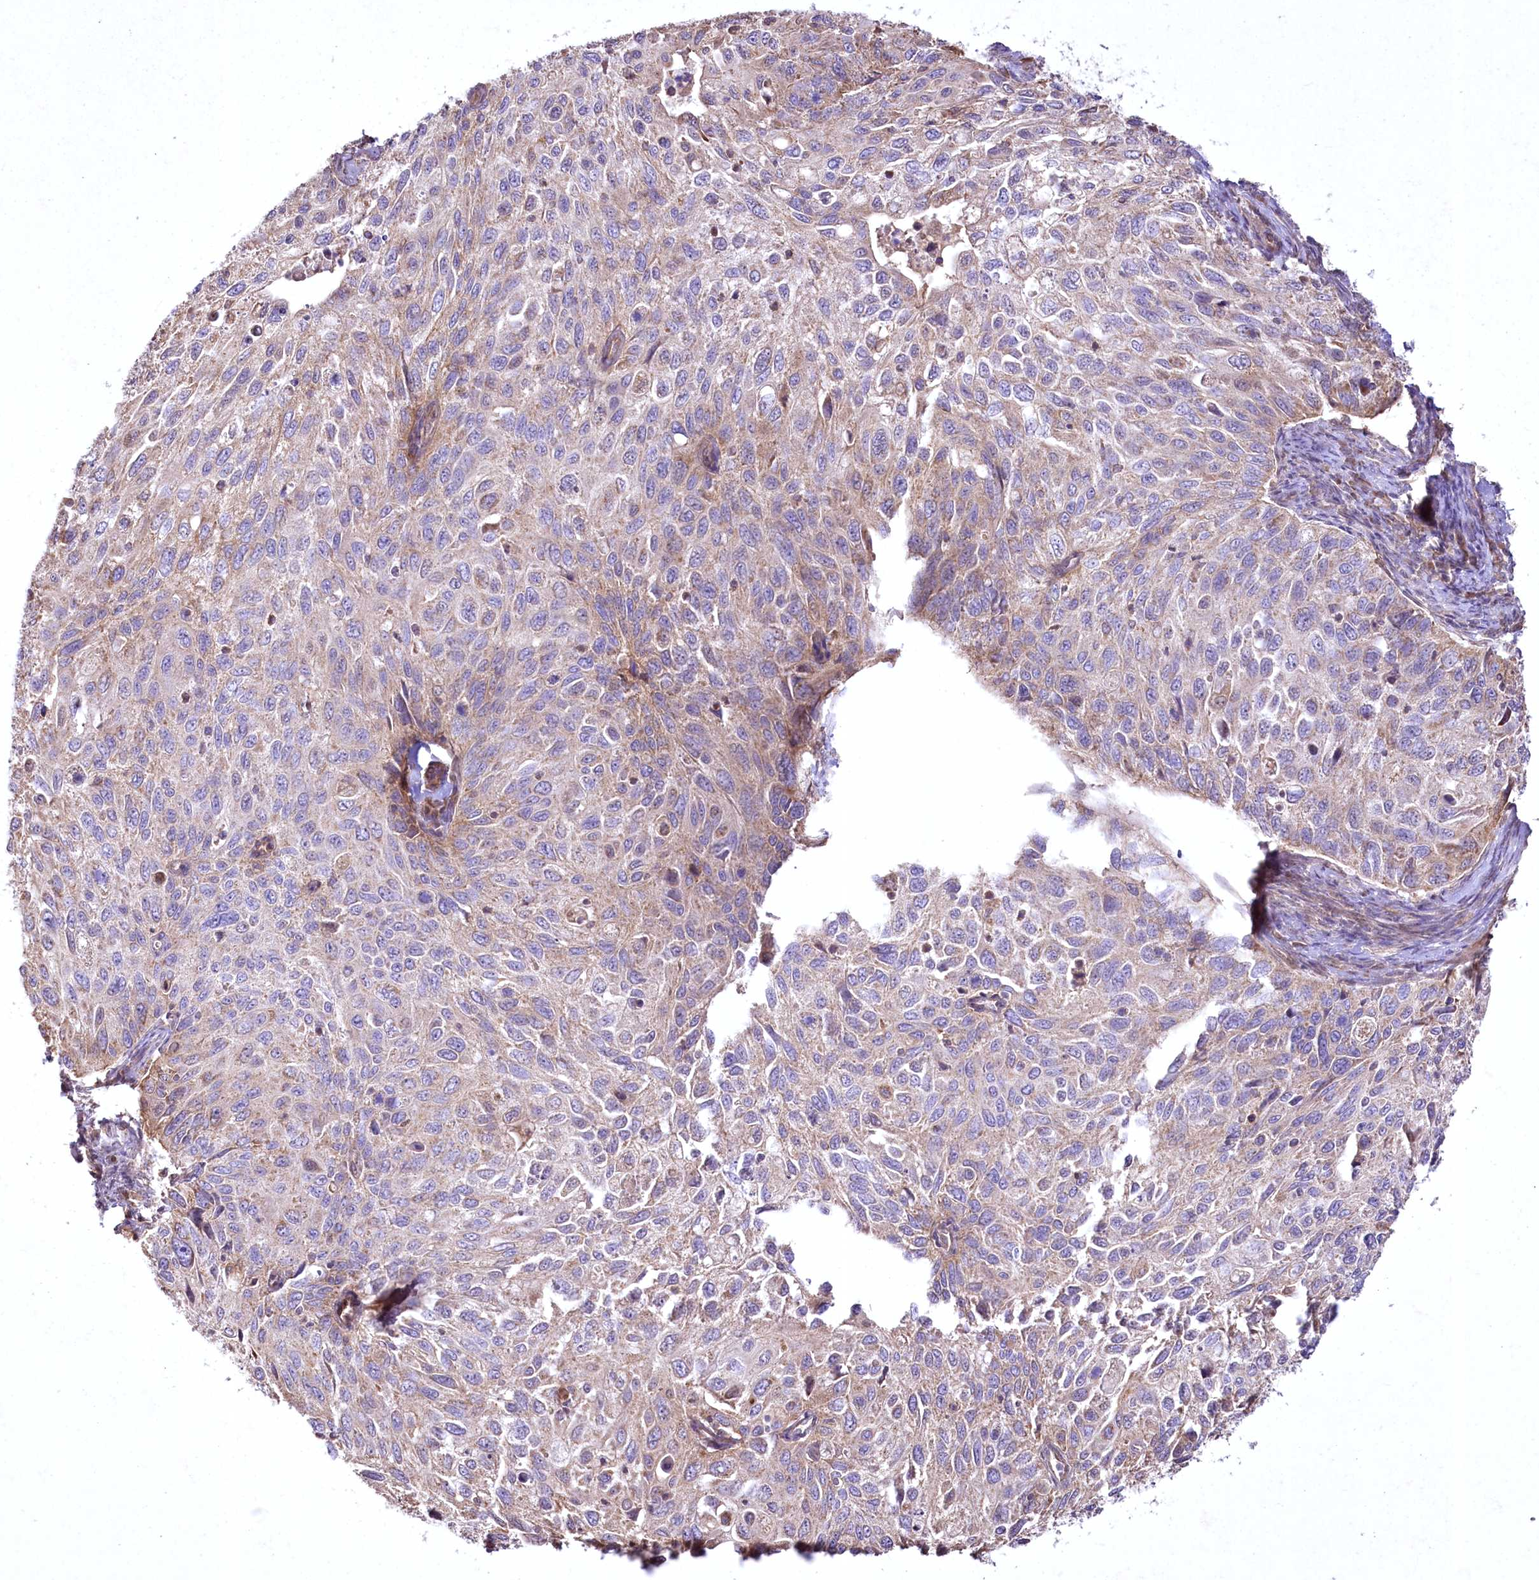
{"staining": {"intensity": "weak", "quantity": ">75%", "location": "cytoplasmic/membranous"}, "tissue": "cervical cancer", "cell_type": "Tumor cells", "image_type": "cancer", "snomed": [{"axis": "morphology", "description": "Squamous cell carcinoma, NOS"}, {"axis": "topography", "description": "Cervix"}], "caption": "Protein analysis of cervical squamous cell carcinoma tissue displays weak cytoplasmic/membranous expression in approximately >75% of tumor cells.", "gene": "SH3TC1", "patient": {"sex": "female", "age": 70}}